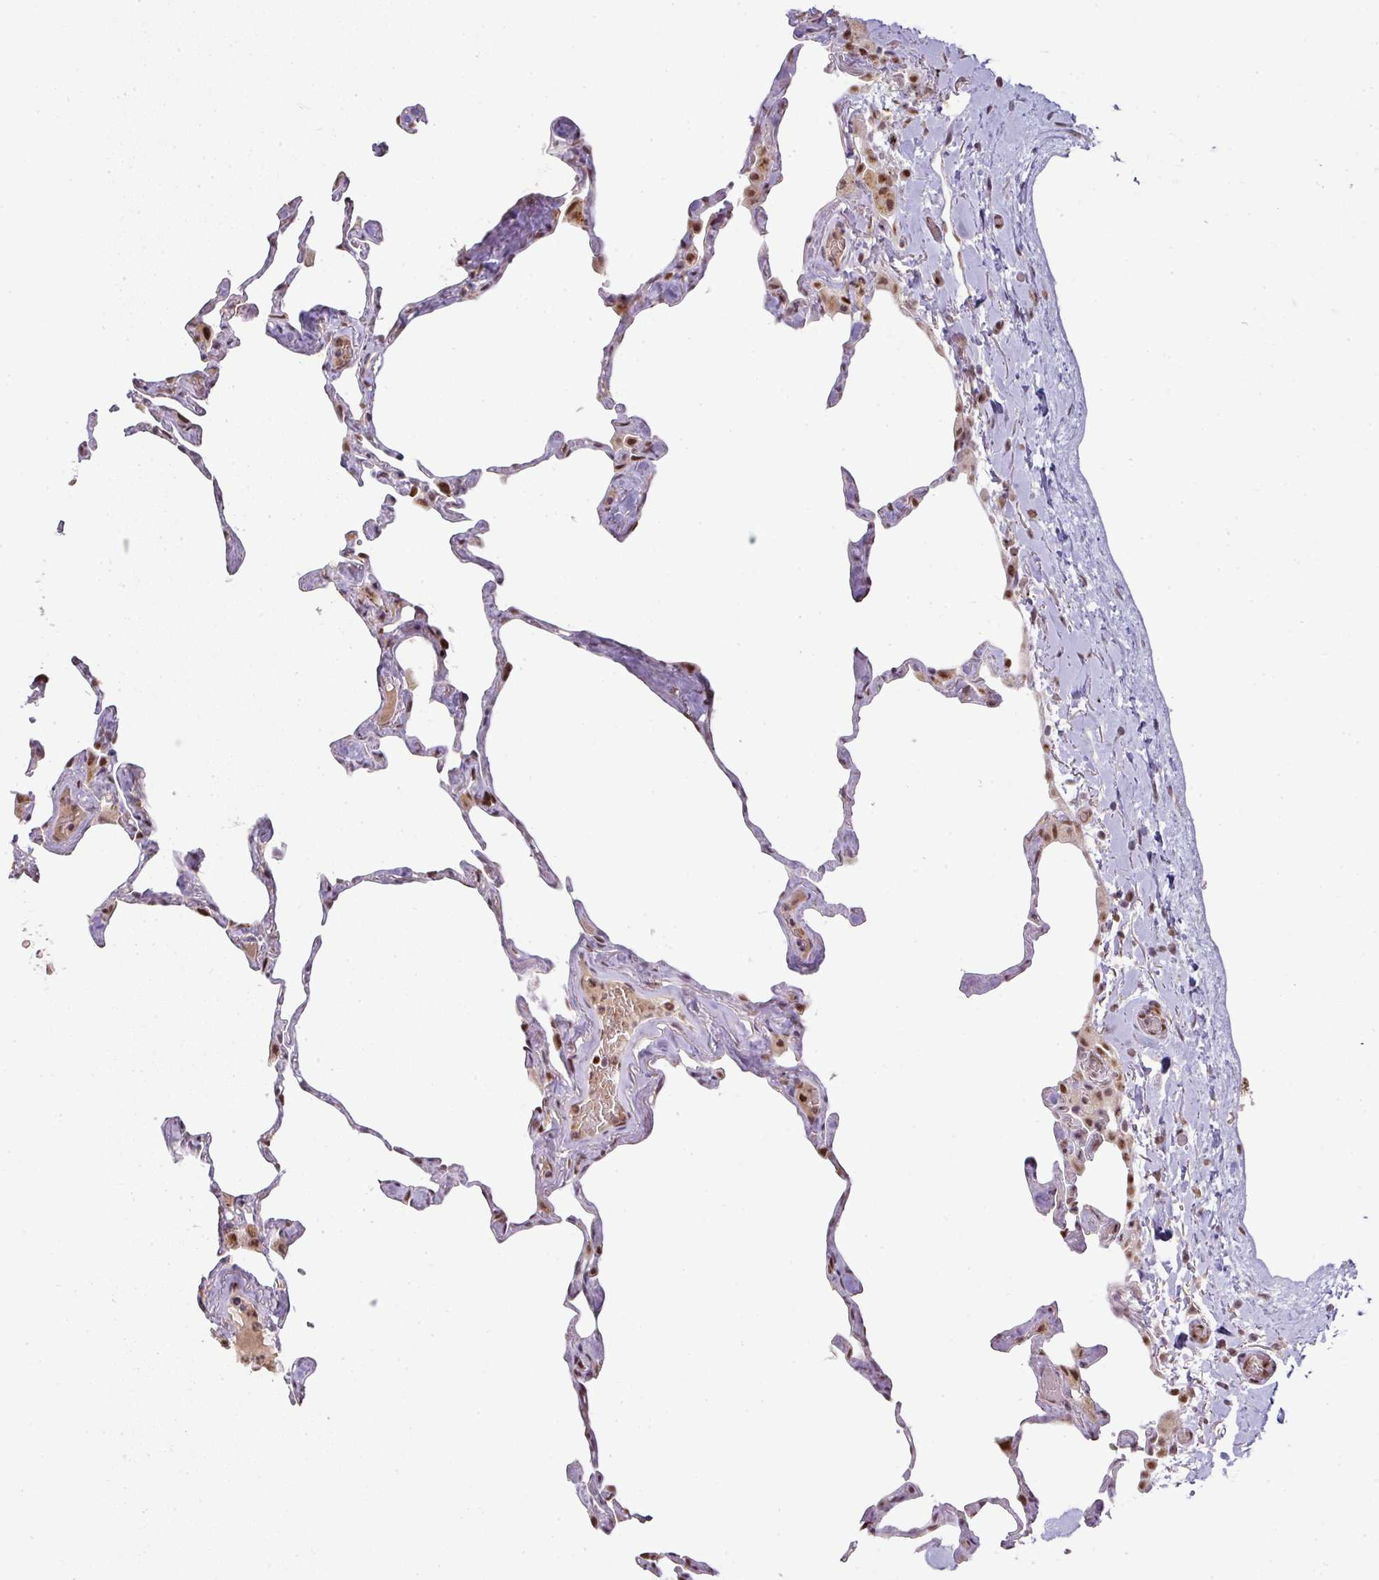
{"staining": {"intensity": "moderate", "quantity": "25%-75%", "location": "nuclear"}, "tissue": "lung", "cell_type": "Alveolar cells", "image_type": "normal", "snomed": [{"axis": "morphology", "description": "Normal tissue, NOS"}, {"axis": "topography", "description": "Lung"}], "caption": "Protein staining shows moderate nuclear positivity in about 25%-75% of alveolar cells in benign lung. (Stains: DAB in brown, nuclei in blue, Microscopy: brightfield microscopy at high magnification).", "gene": "NEIL1", "patient": {"sex": "male", "age": 65}}